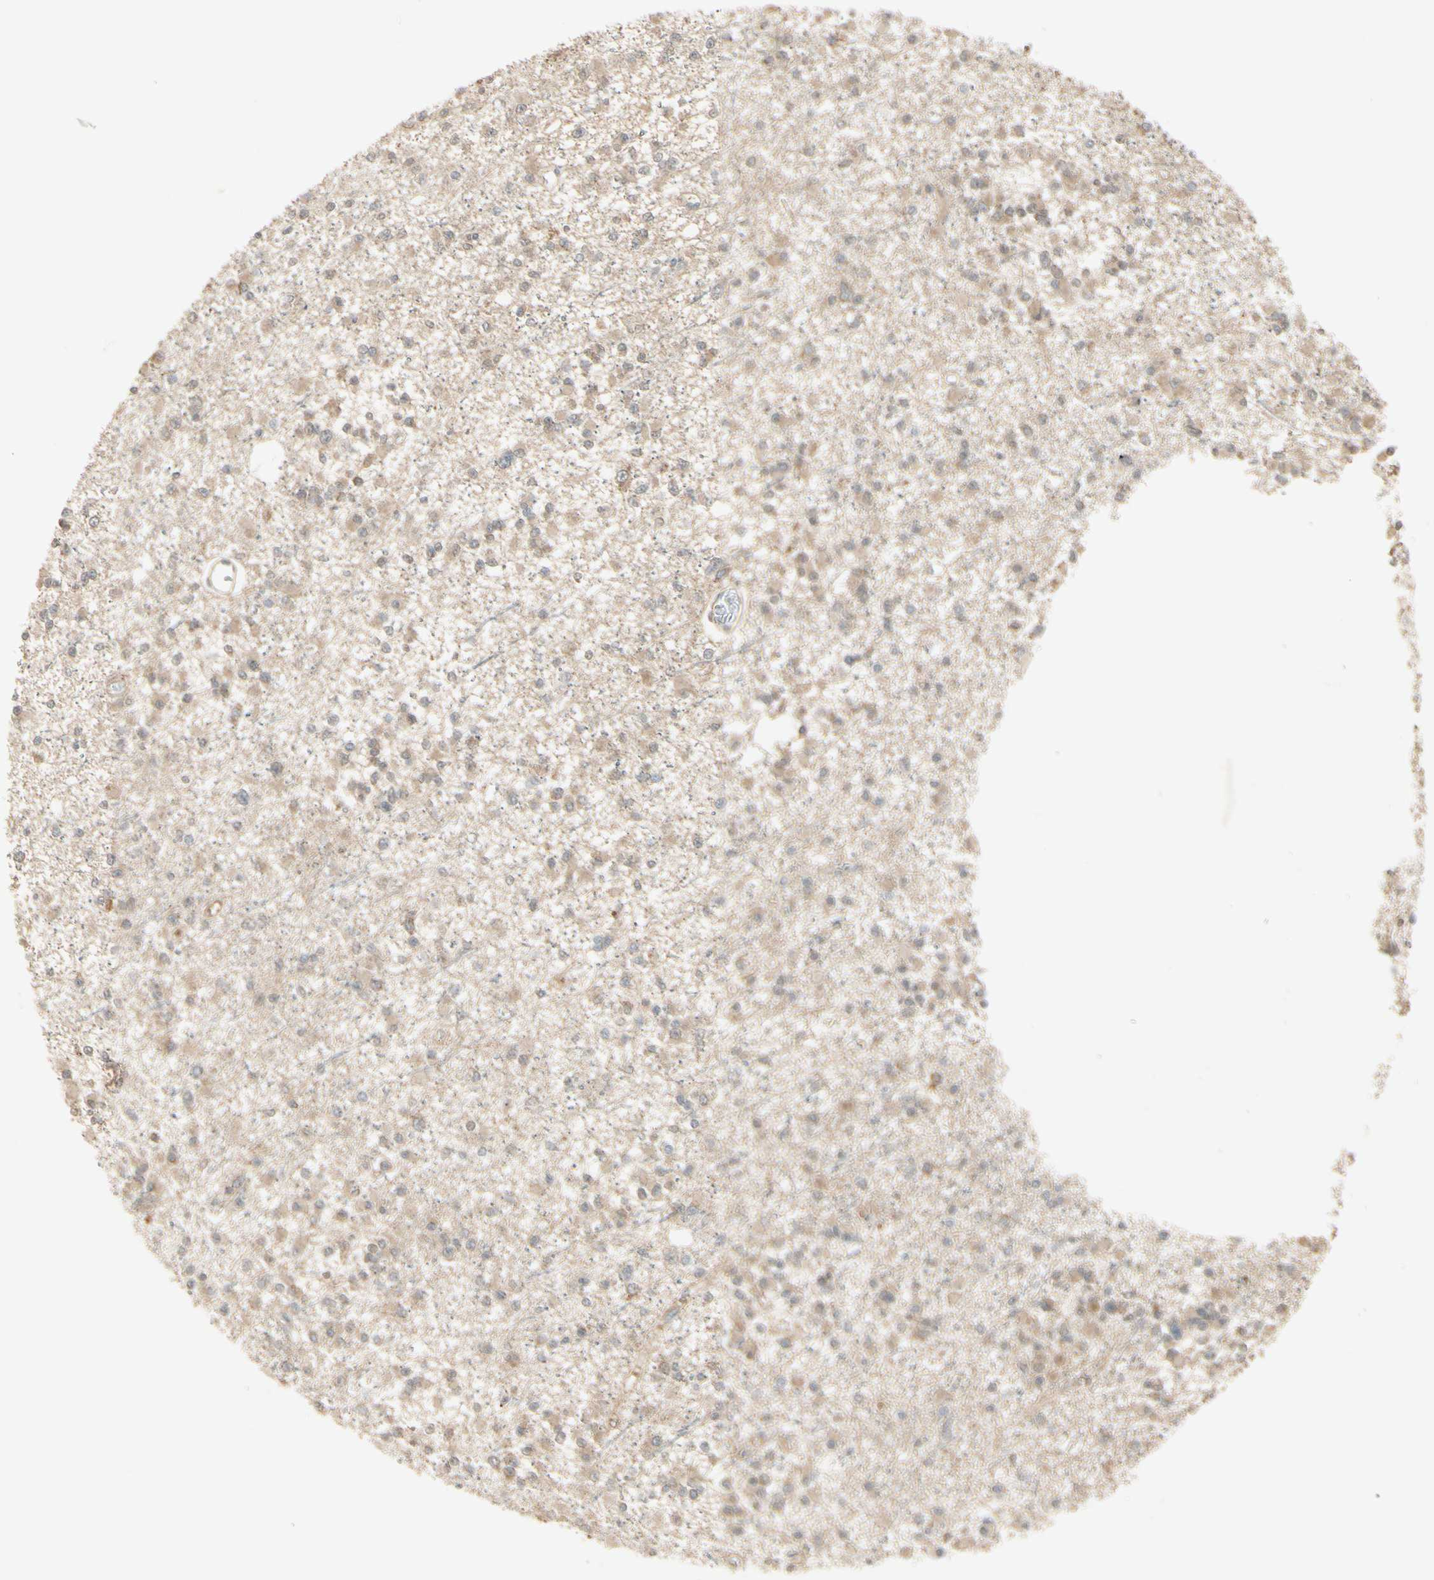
{"staining": {"intensity": "weak", "quantity": ">75%", "location": "cytoplasmic/membranous"}, "tissue": "glioma", "cell_type": "Tumor cells", "image_type": "cancer", "snomed": [{"axis": "morphology", "description": "Glioma, malignant, Low grade"}, {"axis": "topography", "description": "Brain"}], "caption": "Low-grade glioma (malignant) was stained to show a protein in brown. There is low levels of weak cytoplasmic/membranous expression in approximately >75% of tumor cells.", "gene": "FHDC1", "patient": {"sex": "female", "age": 22}}